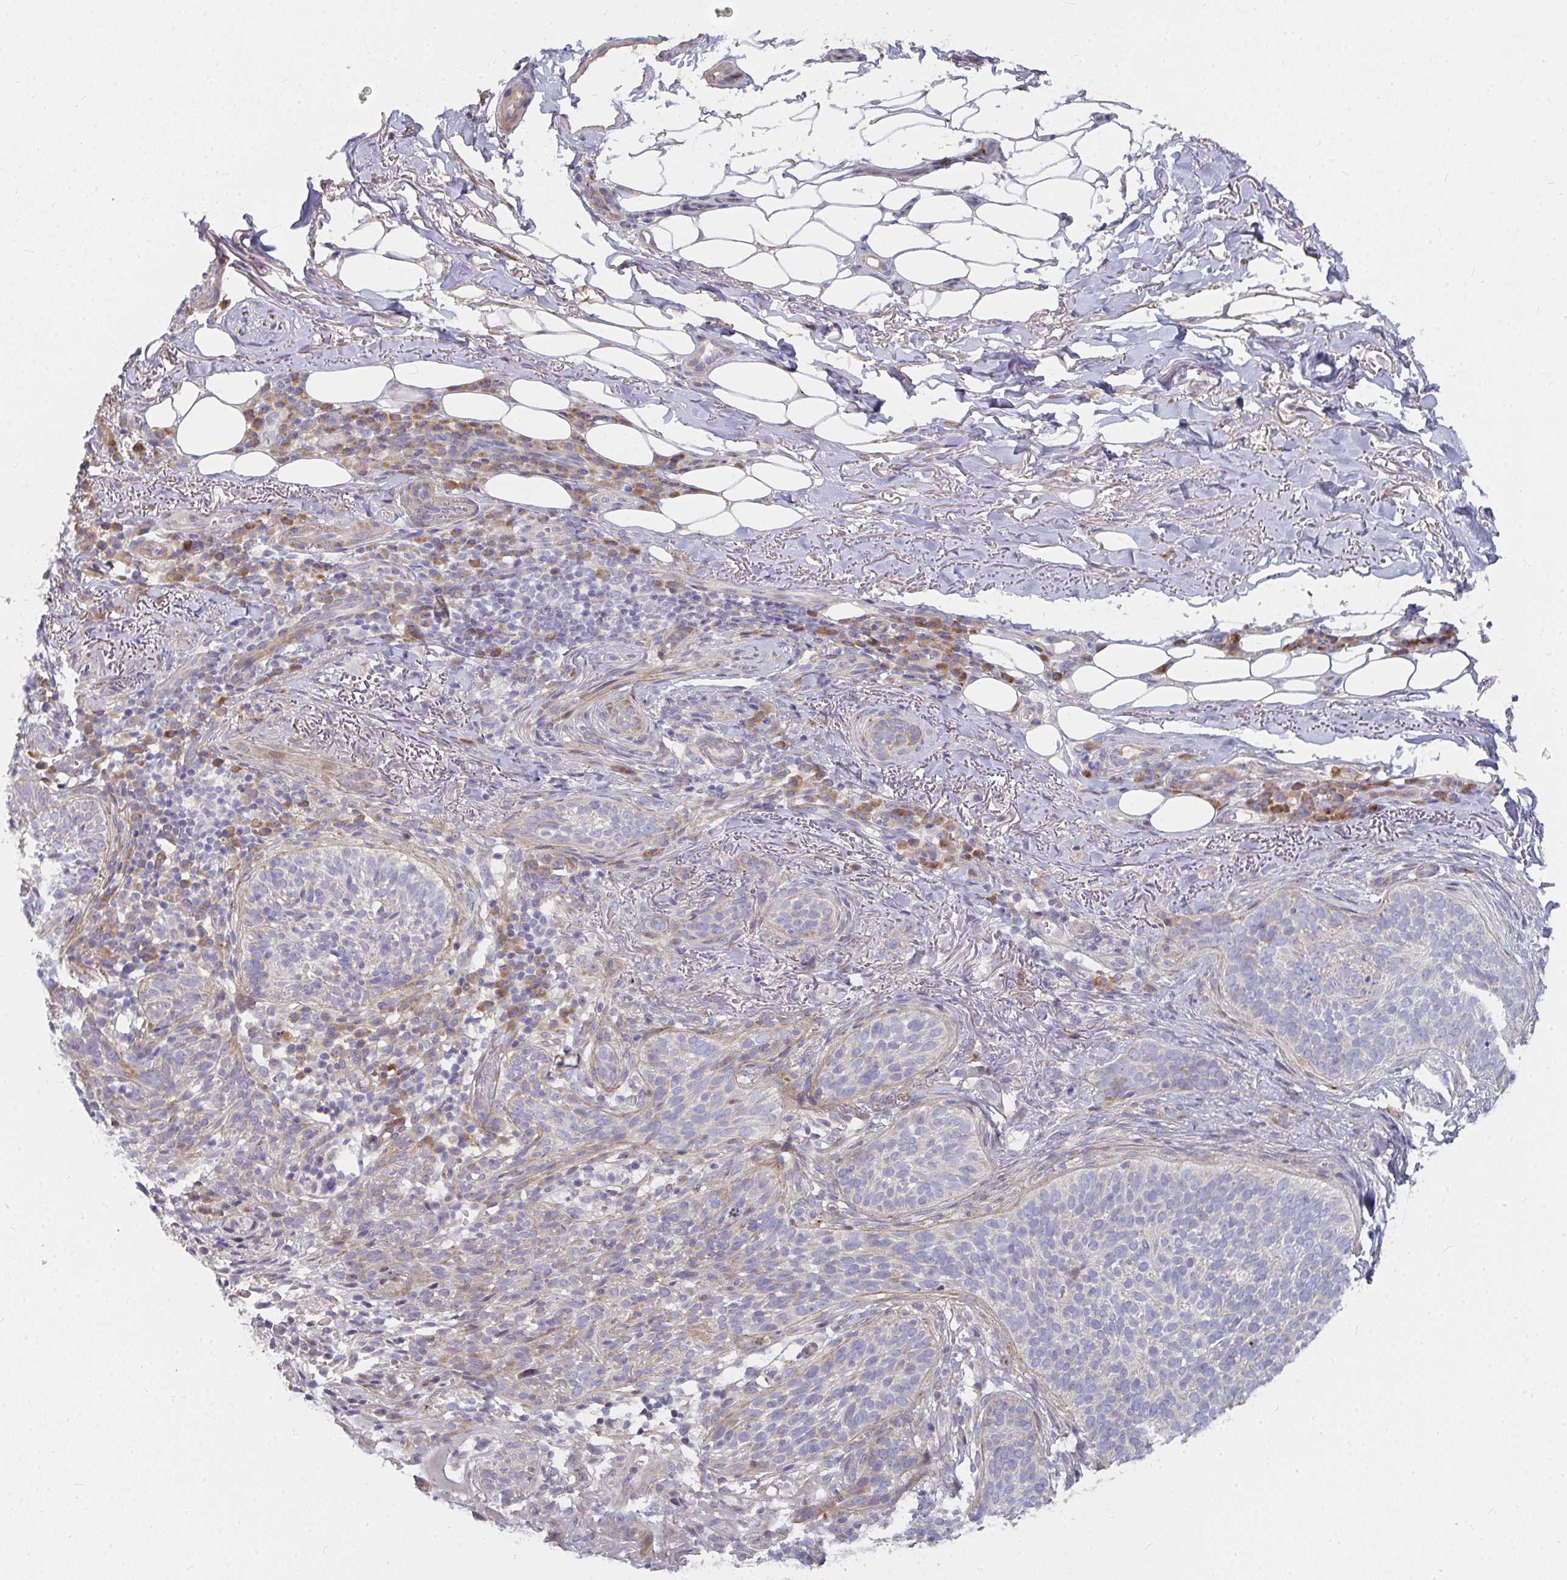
{"staining": {"intensity": "negative", "quantity": "none", "location": "none"}, "tissue": "skin cancer", "cell_type": "Tumor cells", "image_type": "cancer", "snomed": [{"axis": "morphology", "description": "Basal cell carcinoma"}, {"axis": "topography", "description": "Skin"}, {"axis": "topography", "description": "Skin of head"}], "caption": "The micrograph shows no staining of tumor cells in skin cancer.", "gene": "RHEBL1", "patient": {"sex": "male", "age": 62}}